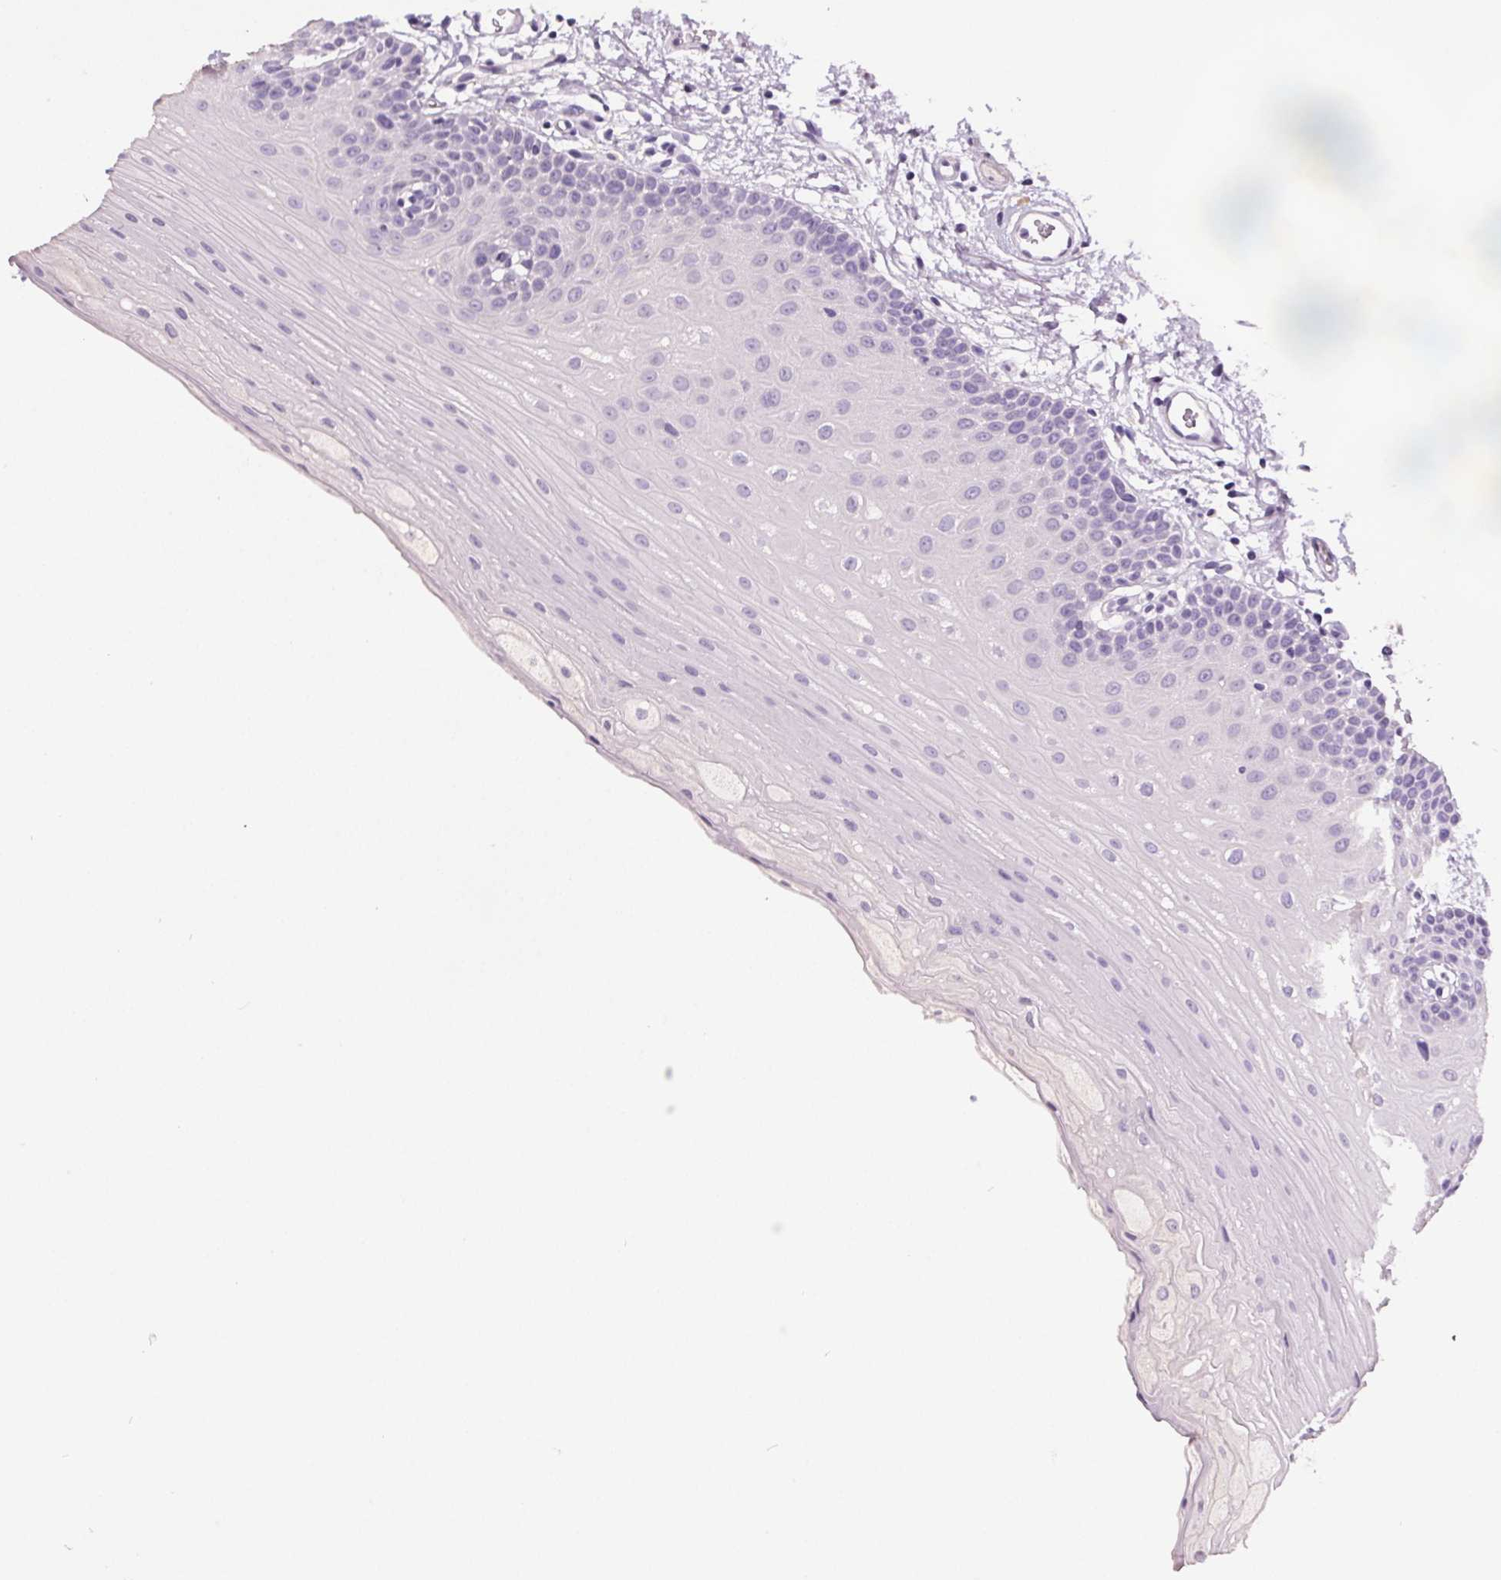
{"staining": {"intensity": "negative", "quantity": "none", "location": "none"}, "tissue": "oral mucosa", "cell_type": "Squamous epithelial cells", "image_type": "normal", "snomed": [{"axis": "morphology", "description": "Normal tissue, NOS"}, {"axis": "morphology", "description": "Adenocarcinoma, NOS"}, {"axis": "topography", "description": "Oral tissue"}, {"axis": "topography", "description": "Head-Neck"}], "caption": "The histopathology image exhibits no staining of squamous epithelial cells in normal oral mucosa. Brightfield microscopy of immunohistochemistry (IHC) stained with DAB (brown) and hematoxylin (blue), captured at high magnification.", "gene": "GPIHBP1", "patient": {"sex": "female", "age": 57}}